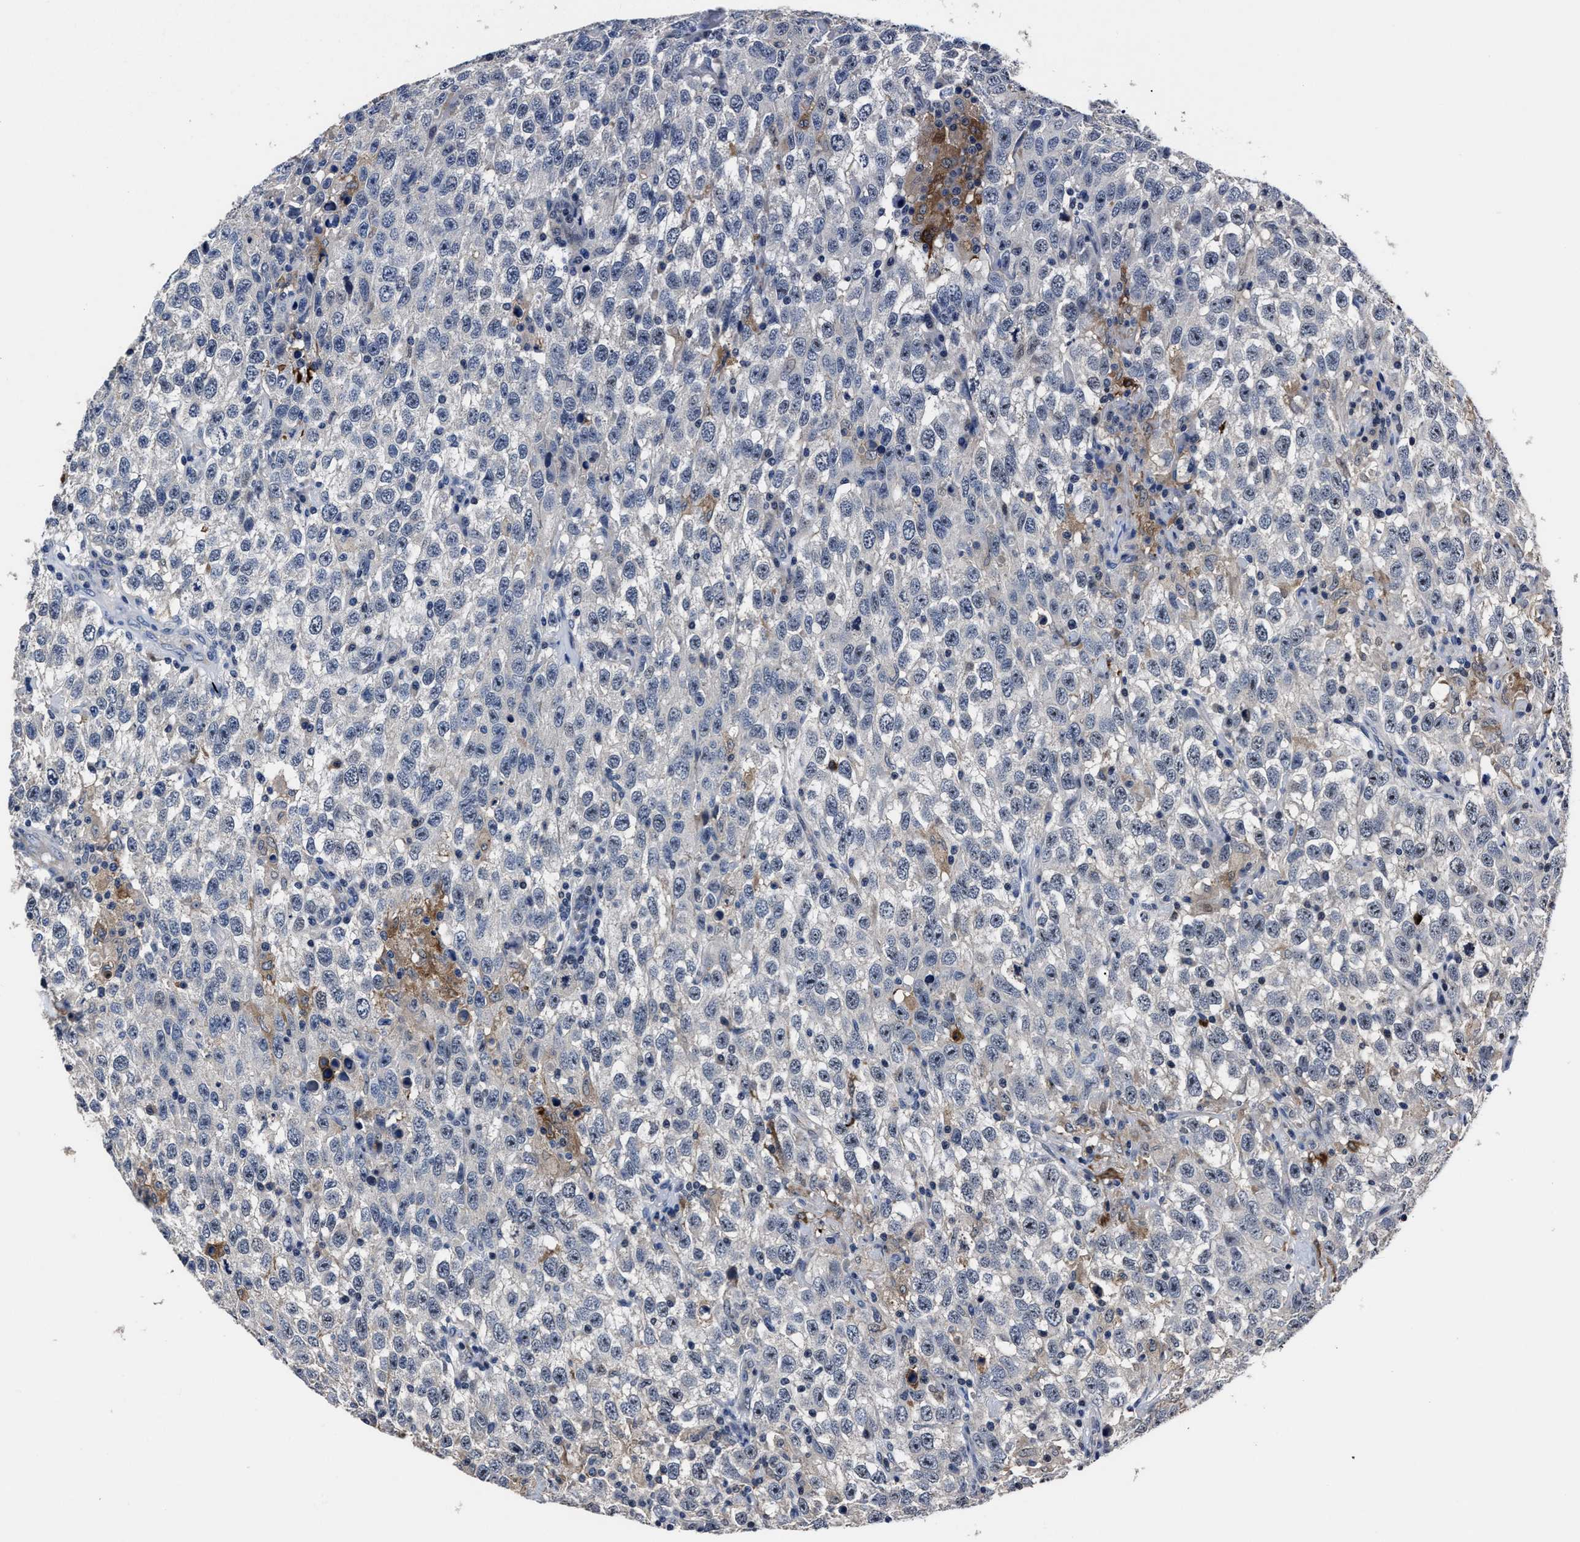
{"staining": {"intensity": "negative", "quantity": "none", "location": "none"}, "tissue": "testis cancer", "cell_type": "Tumor cells", "image_type": "cancer", "snomed": [{"axis": "morphology", "description": "Seminoma, NOS"}, {"axis": "topography", "description": "Testis"}], "caption": "Immunohistochemical staining of testis cancer displays no significant positivity in tumor cells.", "gene": "RSBN1L", "patient": {"sex": "male", "age": 41}}